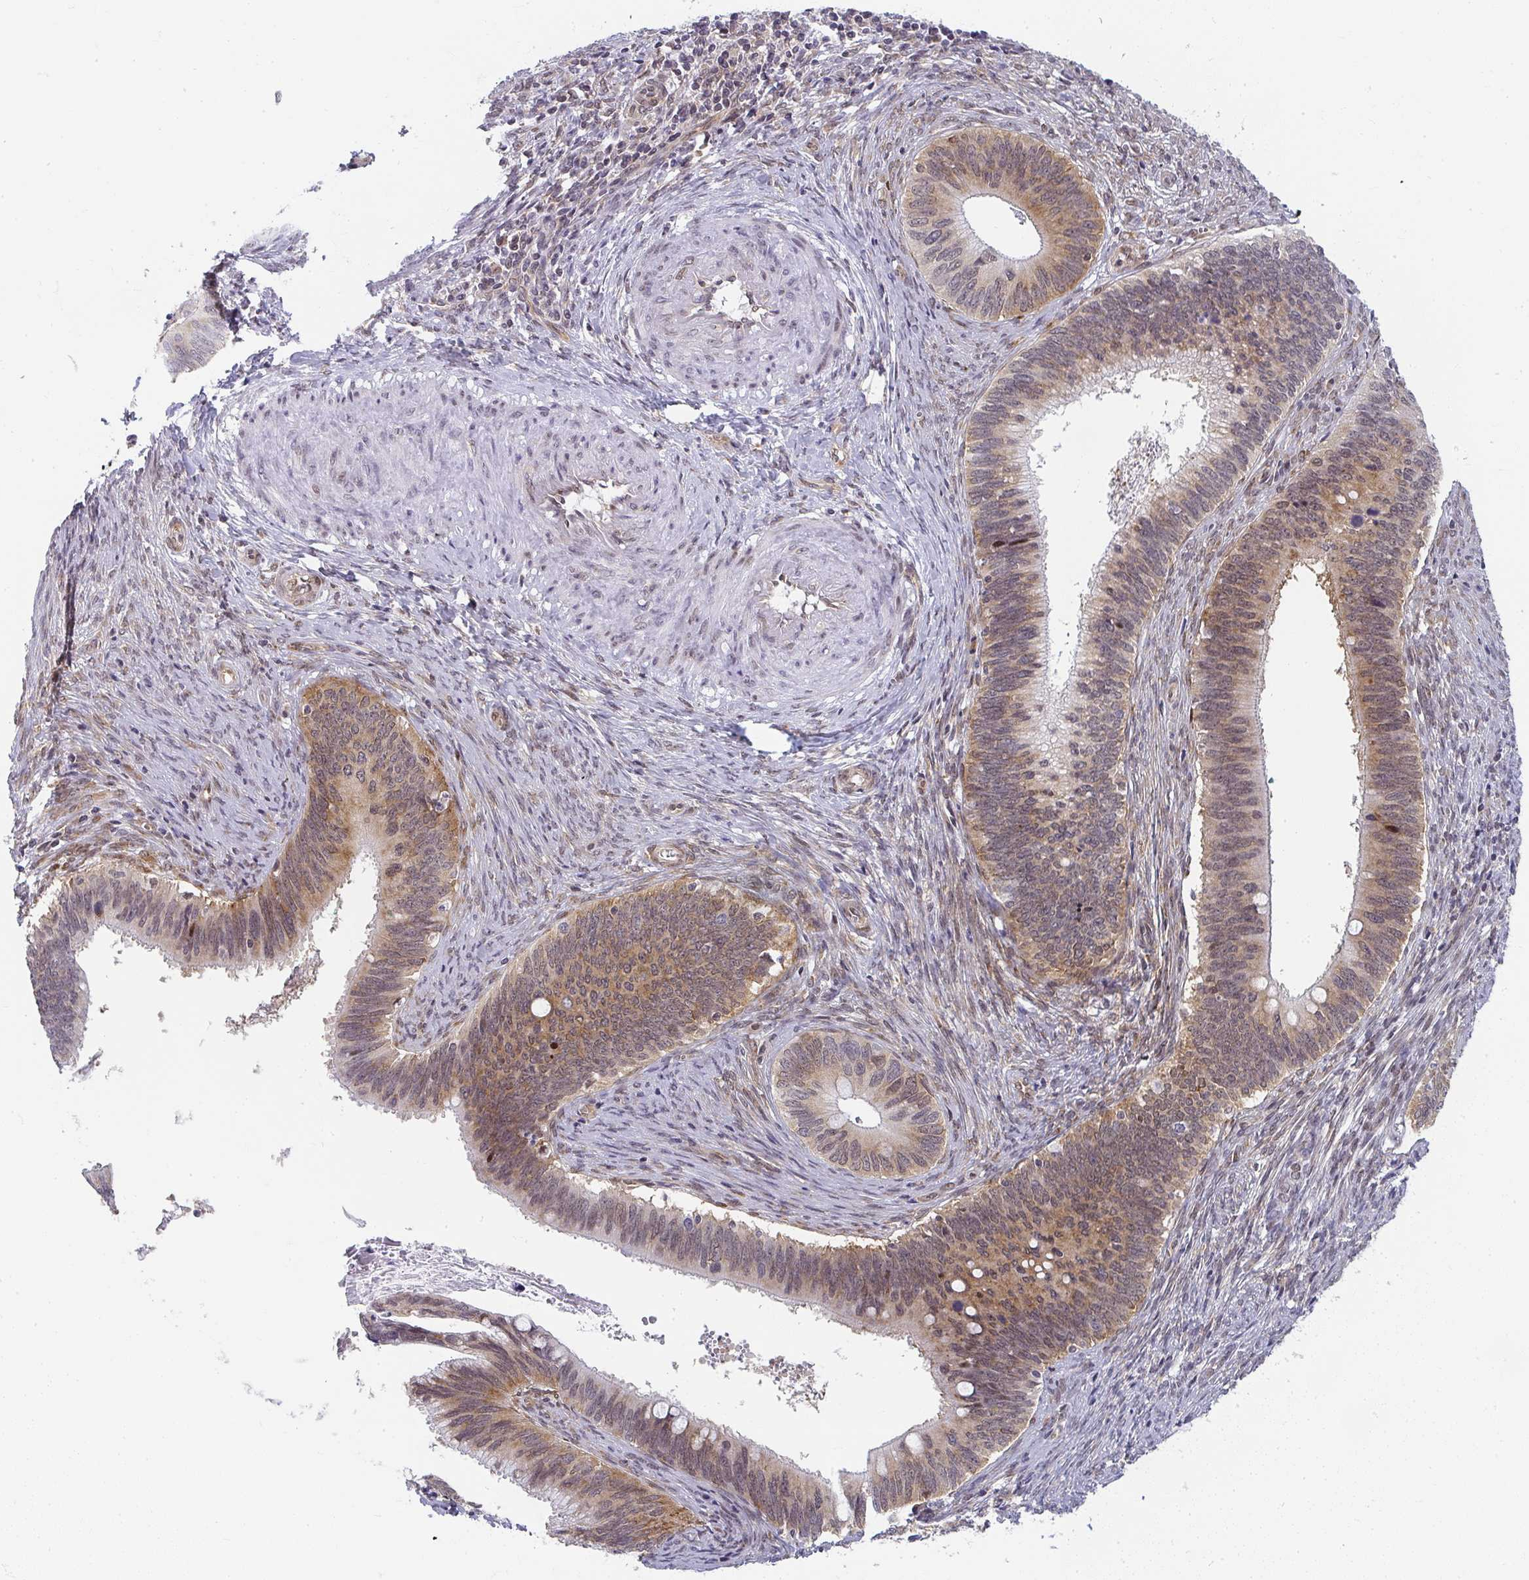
{"staining": {"intensity": "moderate", "quantity": "25%-75%", "location": "cytoplasmic/membranous,nuclear"}, "tissue": "cervical cancer", "cell_type": "Tumor cells", "image_type": "cancer", "snomed": [{"axis": "morphology", "description": "Adenocarcinoma, NOS"}, {"axis": "topography", "description": "Cervix"}], "caption": "Protein staining of cervical cancer (adenocarcinoma) tissue exhibits moderate cytoplasmic/membranous and nuclear staining in about 25%-75% of tumor cells. The protein of interest is stained brown, and the nuclei are stained in blue (DAB (3,3'-diaminobenzidine) IHC with brightfield microscopy, high magnification).", "gene": "SYNCRIP", "patient": {"sex": "female", "age": 42}}